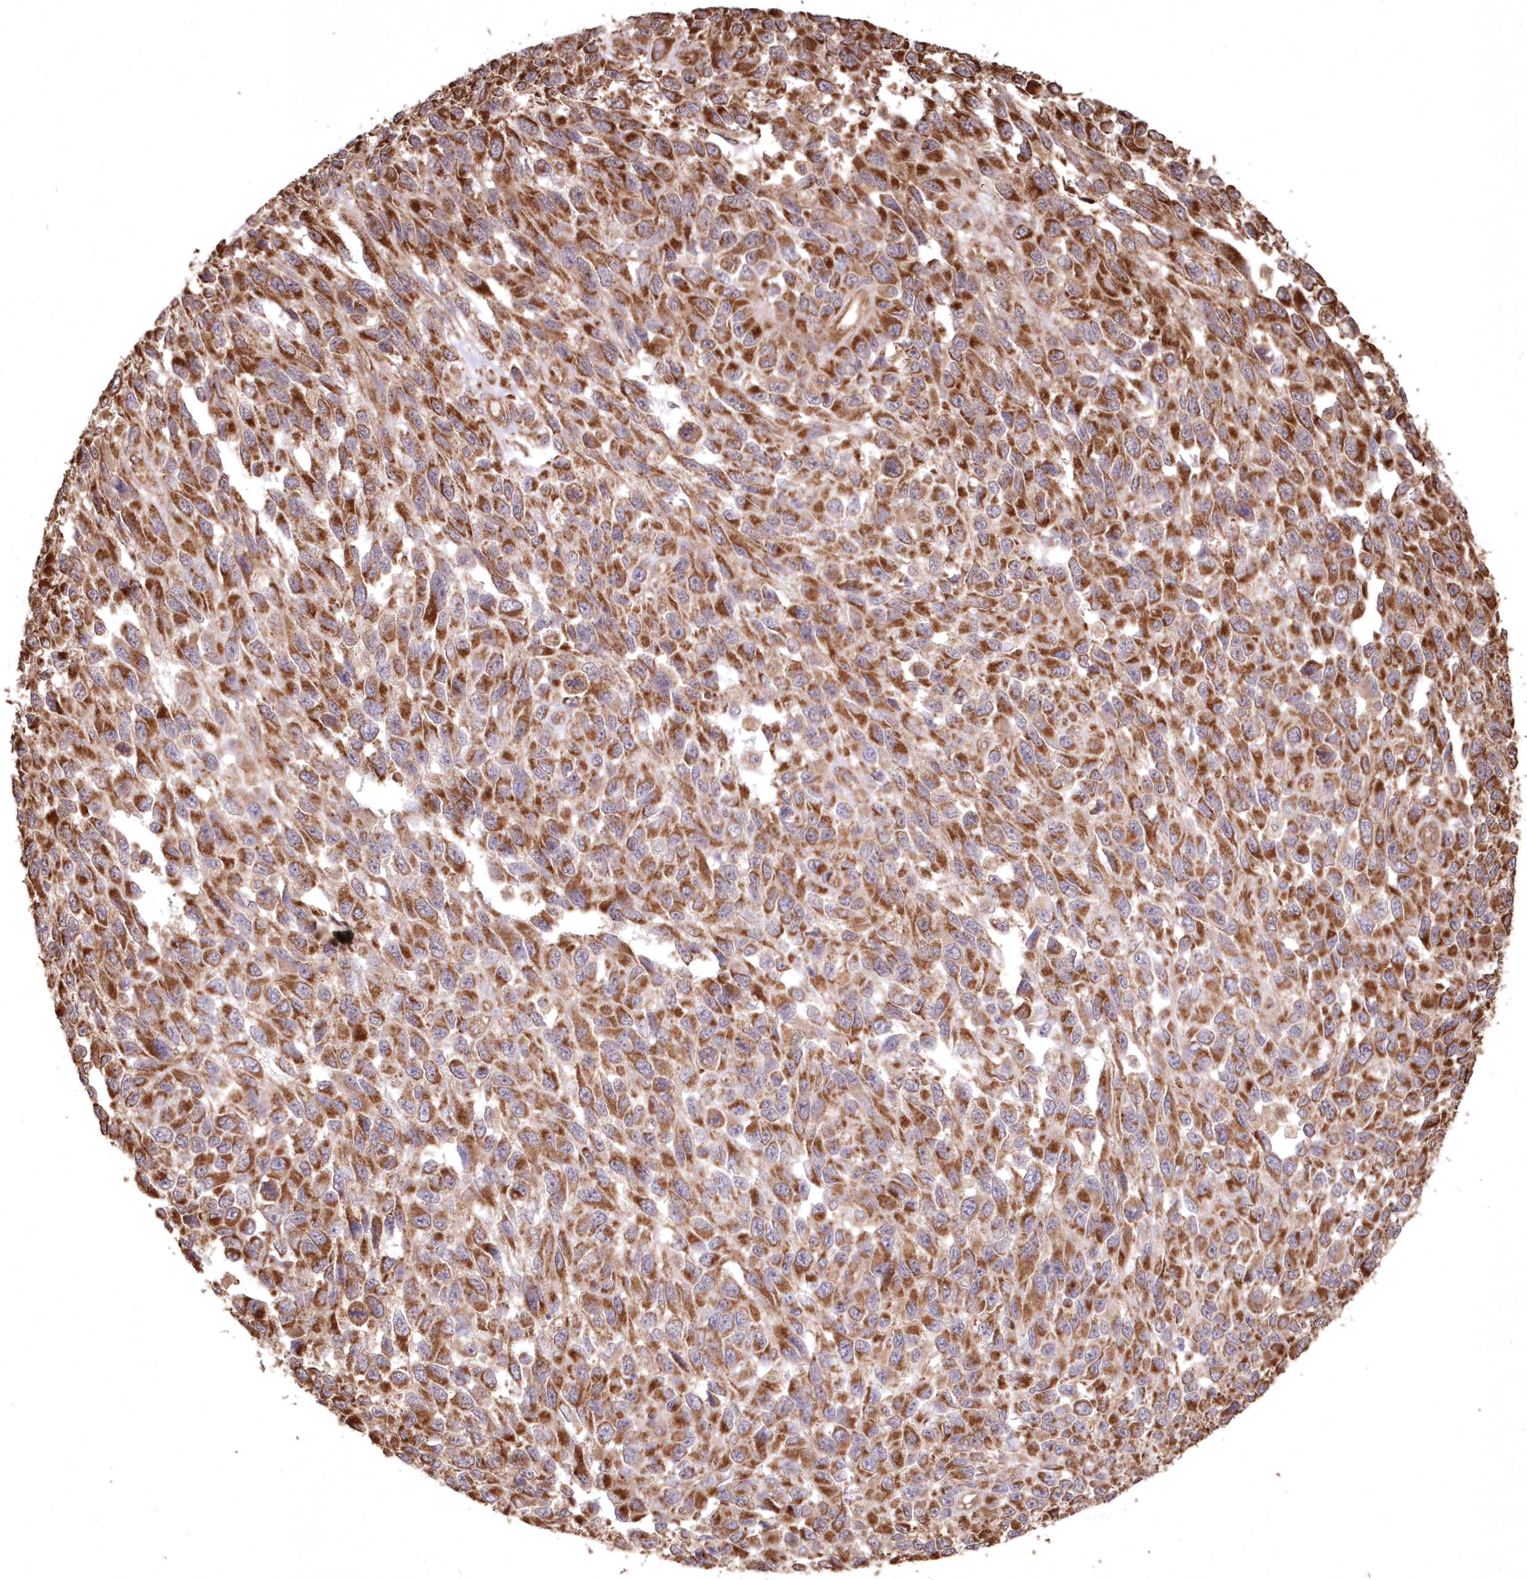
{"staining": {"intensity": "moderate", "quantity": ">75%", "location": "cytoplasmic/membranous"}, "tissue": "melanoma", "cell_type": "Tumor cells", "image_type": "cancer", "snomed": [{"axis": "morphology", "description": "Malignant melanoma, NOS"}, {"axis": "topography", "description": "Skin"}], "caption": "Protein expression analysis of melanoma demonstrates moderate cytoplasmic/membranous expression in approximately >75% of tumor cells. The staining was performed using DAB (3,3'-diaminobenzidine), with brown indicating positive protein expression. Nuclei are stained blue with hematoxylin.", "gene": "TMEM139", "patient": {"sex": "female", "age": 96}}